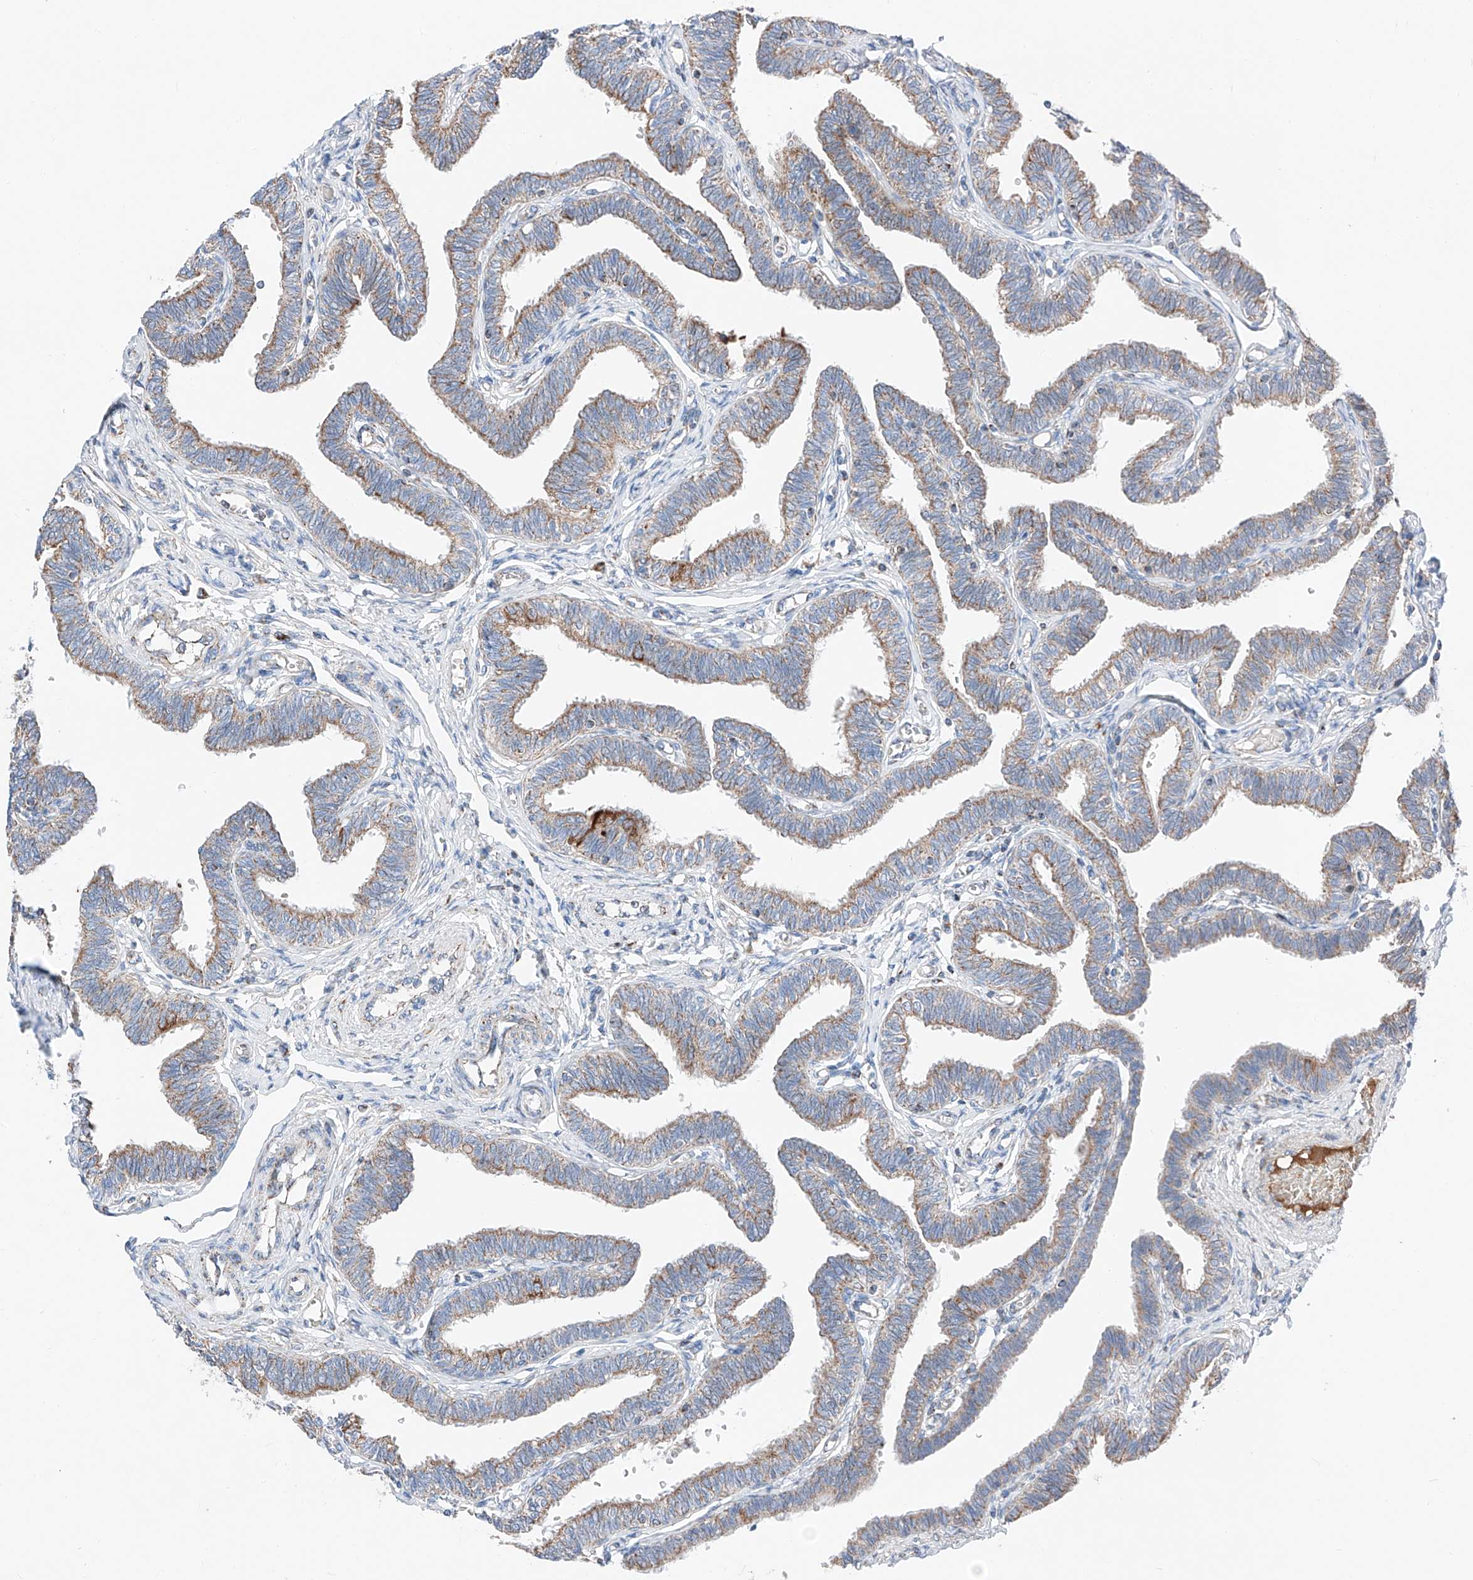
{"staining": {"intensity": "moderate", "quantity": "25%-75%", "location": "cytoplasmic/membranous"}, "tissue": "fallopian tube", "cell_type": "Glandular cells", "image_type": "normal", "snomed": [{"axis": "morphology", "description": "Normal tissue, NOS"}, {"axis": "topography", "description": "Fallopian tube"}, {"axis": "topography", "description": "Ovary"}], "caption": "Protein expression by immunohistochemistry (IHC) demonstrates moderate cytoplasmic/membranous positivity in approximately 25%-75% of glandular cells in unremarkable fallopian tube.", "gene": "MRAP", "patient": {"sex": "female", "age": 23}}